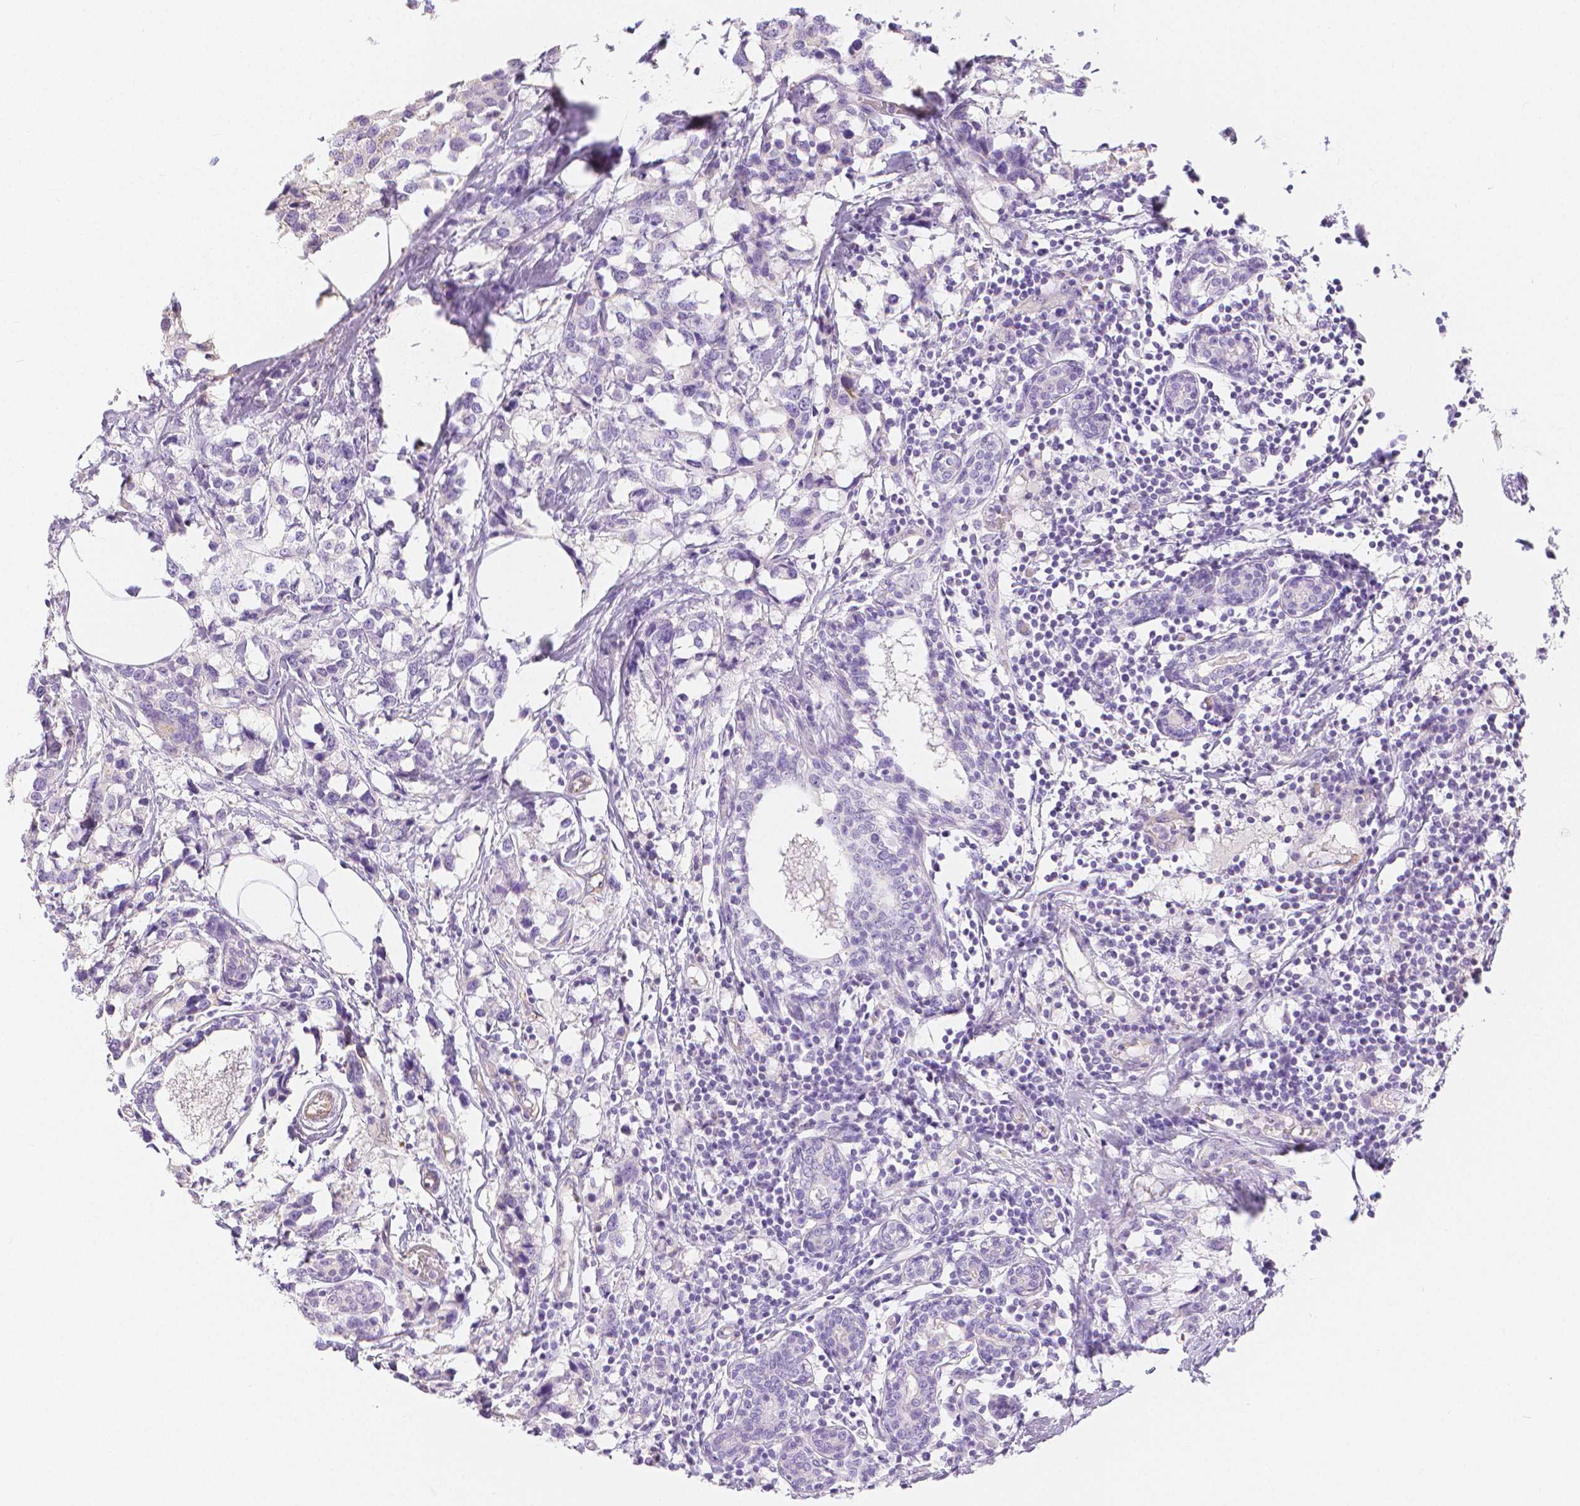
{"staining": {"intensity": "negative", "quantity": "none", "location": "none"}, "tissue": "breast cancer", "cell_type": "Tumor cells", "image_type": "cancer", "snomed": [{"axis": "morphology", "description": "Lobular carcinoma"}, {"axis": "topography", "description": "Breast"}], "caption": "An IHC image of lobular carcinoma (breast) is shown. There is no staining in tumor cells of lobular carcinoma (breast).", "gene": "SLC27A5", "patient": {"sex": "female", "age": 59}}